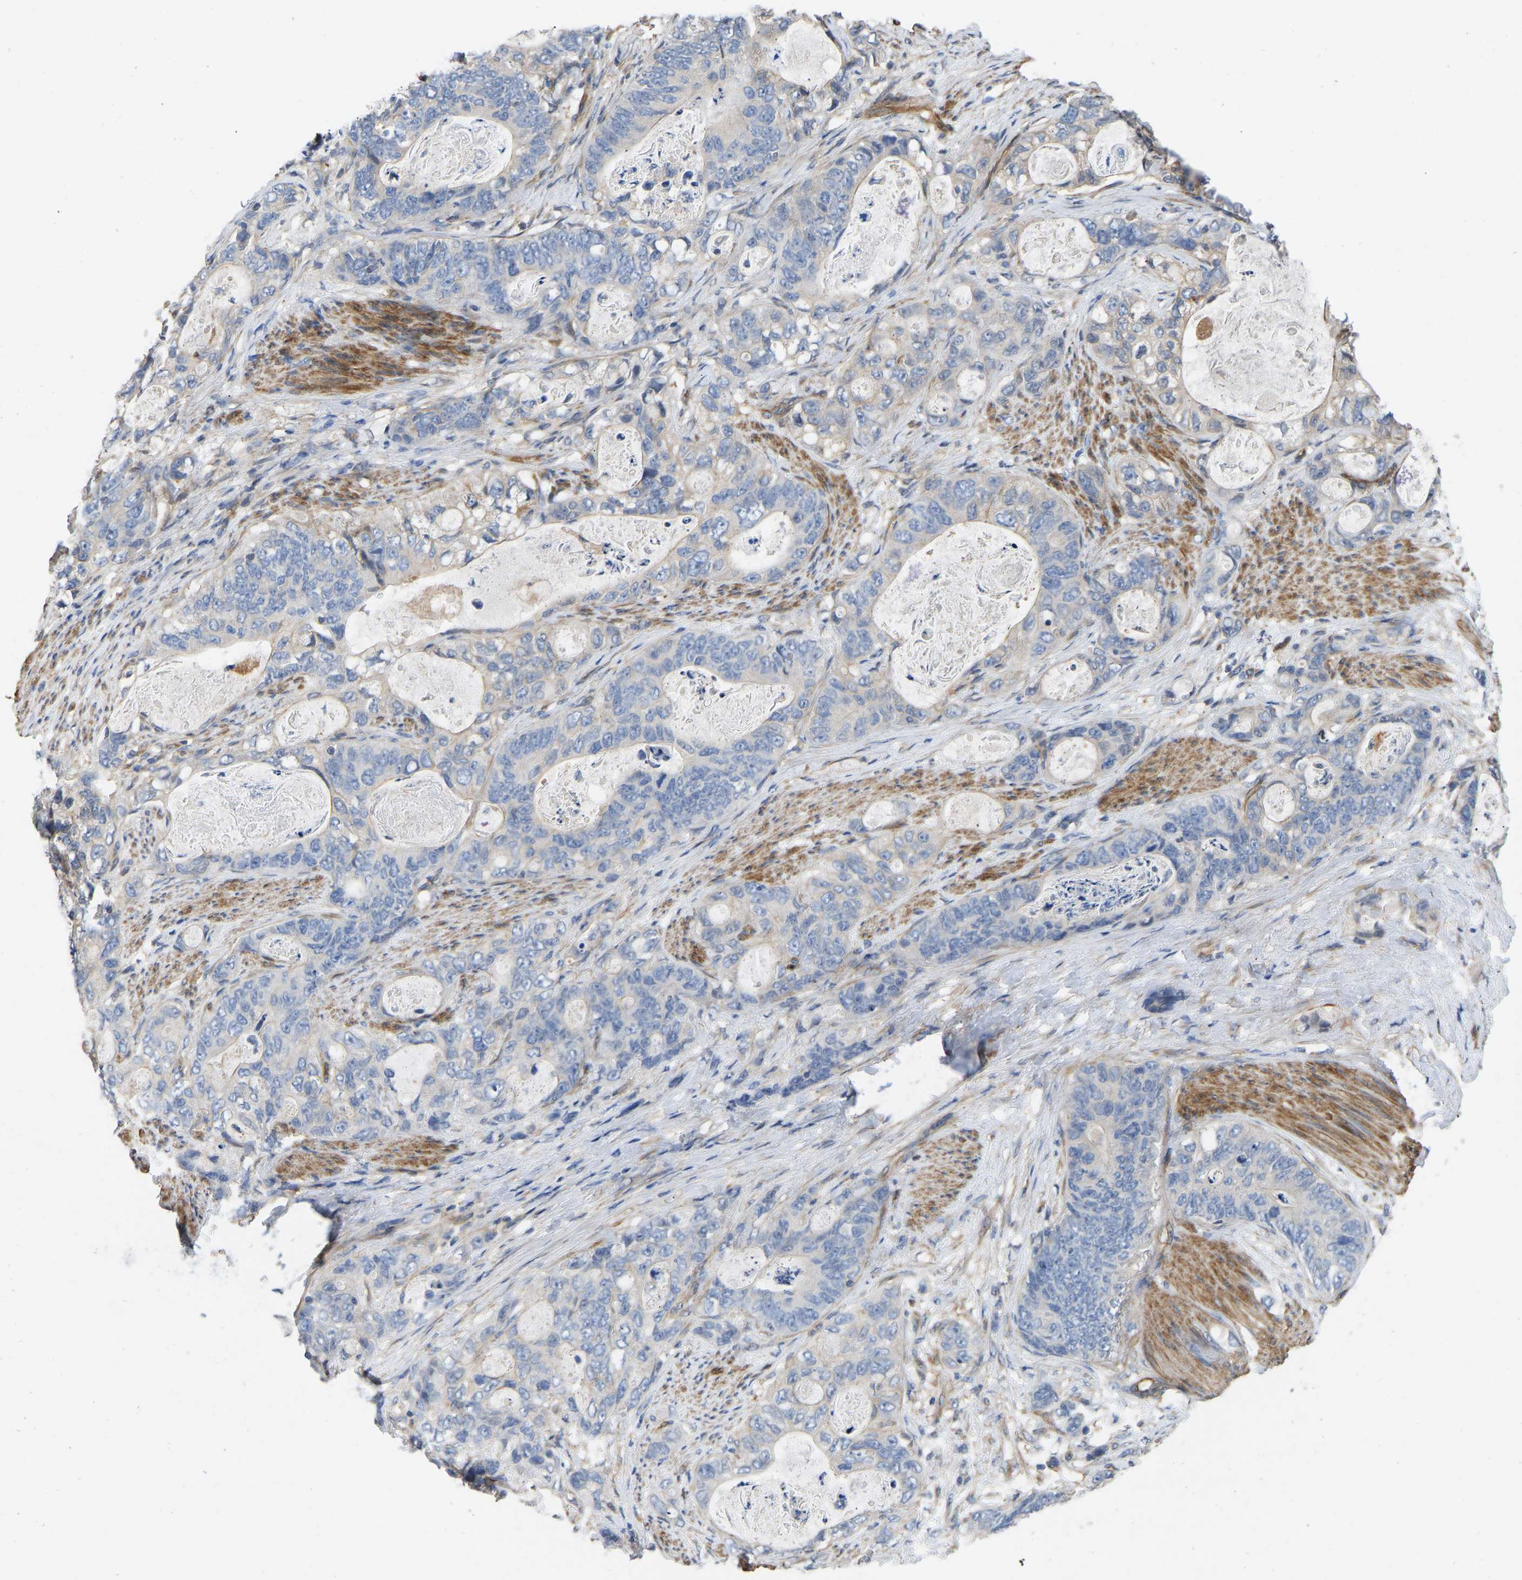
{"staining": {"intensity": "negative", "quantity": "none", "location": "none"}, "tissue": "stomach cancer", "cell_type": "Tumor cells", "image_type": "cancer", "snomed": [{"axis": "morphology", "description": "Normal tissue, NOS"}, {"axis": "morphology", "description": "Adenocarcinoma, NOS"}, {"axis": "topography", "description": "Stomach"}], "caption": "DAB (3,3'-diaminobenzidine) immunohistochemical staining of adenocarcinoma (stomach) reveals no significant positivity in tumor cells. Brightfield microscopy of IHC stained with DAB (brown) and hematoxylin (blue), captured at high magnification.", "gene": "ELMO2", "patient": {"sex": "female", "age": 89}}